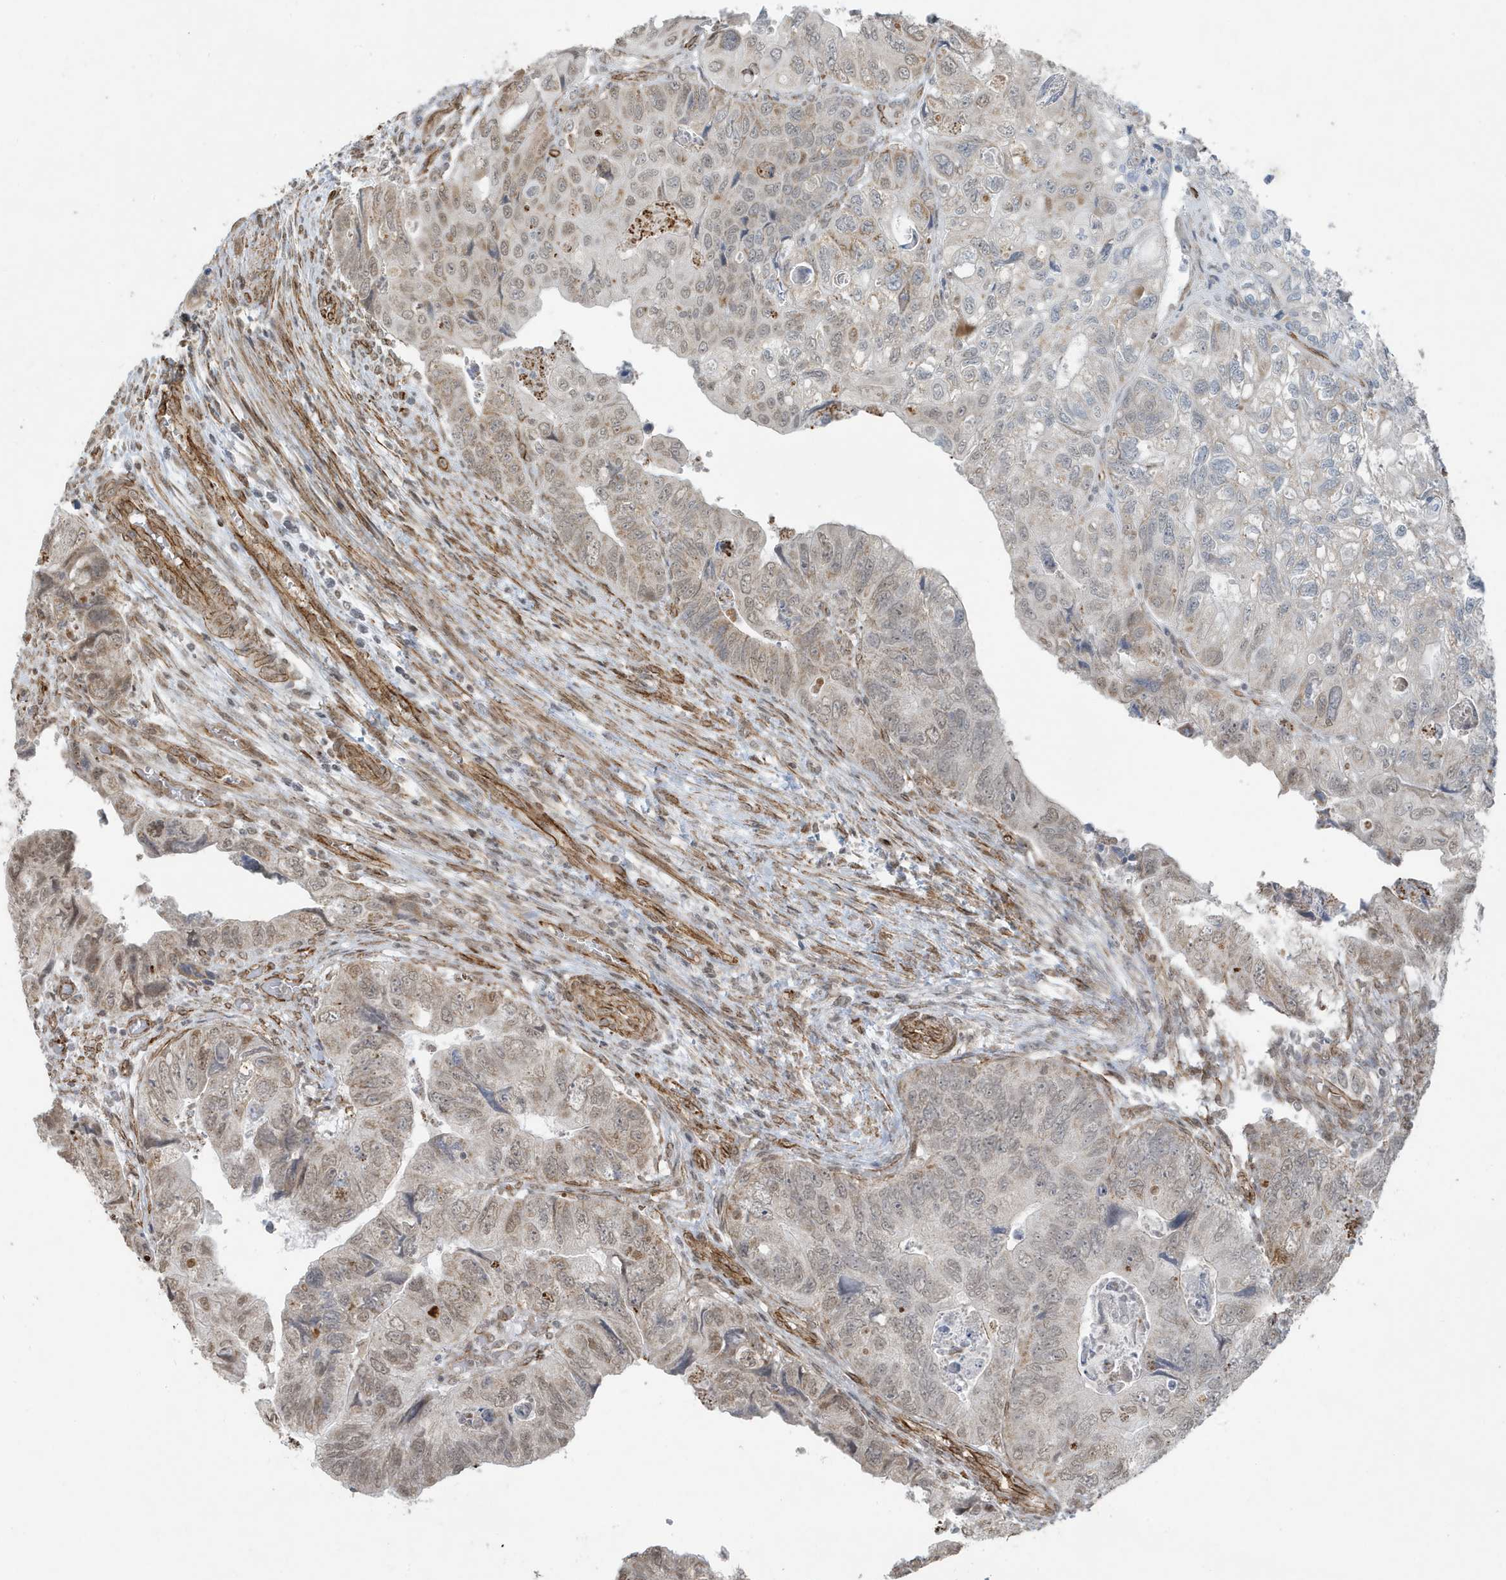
{"staining": {"intensity": "weak", "quantity": "<25%", "location": "cytoplasmic/membranous,nuclear"}, "tissue": "colorectal cancer", "cell_type": "Tumor cells", "image_type": "cancer", "snomed": [{"axis": "morphology", "description": "Adenocarcinoma, NOS"}, {"axis": "topography", "description": "Rectum"}], "caption": "Colorectal cancer (adenocarcinoma) stained for a protein using immunohistochemistry exhibits no positivity tumor cells.", "gene": "CHCHD4", "patient": {"sex": "male", "age": 63}}